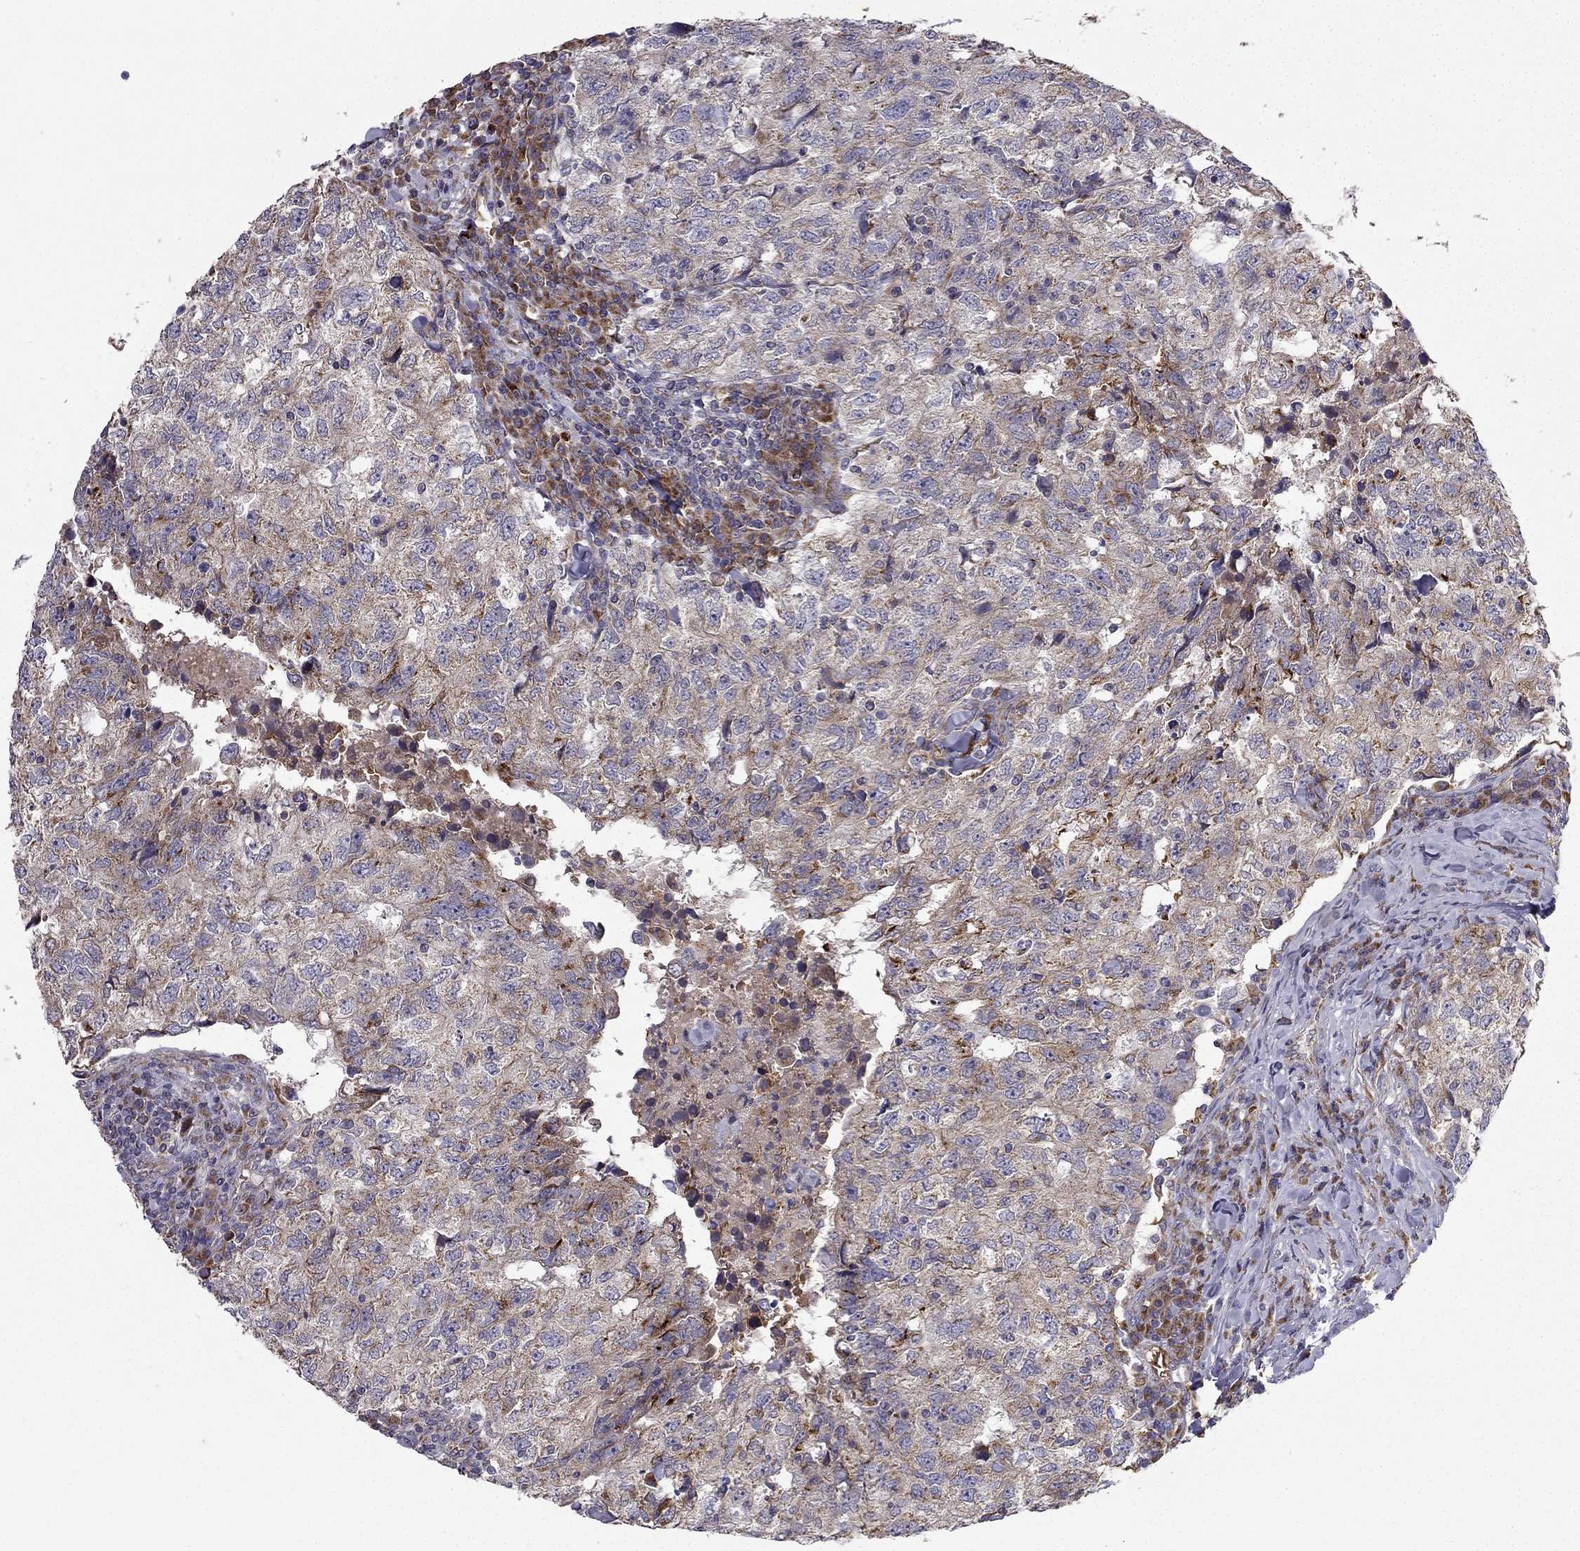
{"staining": {"intensity": "moderate", "quantity": "25%-75%", "location": "cytoplasmic/membranous"}, "tissue": "breast cancer", "cell_type": "Tumor cells", "image_type": "cancer", "snomed": [{"axis": "morphology", "description": "Duct carcinoma"}, {"axis": "topography", "description": "Breast"}], "caption": "Moderate cytoplasmic/membranous staining for a protein is seen in approximately 25%-75% of tumor cells of invasive ductal carcinoma (breast) using immunohistochemistry (IHC).", "gene": "B4GALT7", "patient": {"sex": "female", "age": 30}}